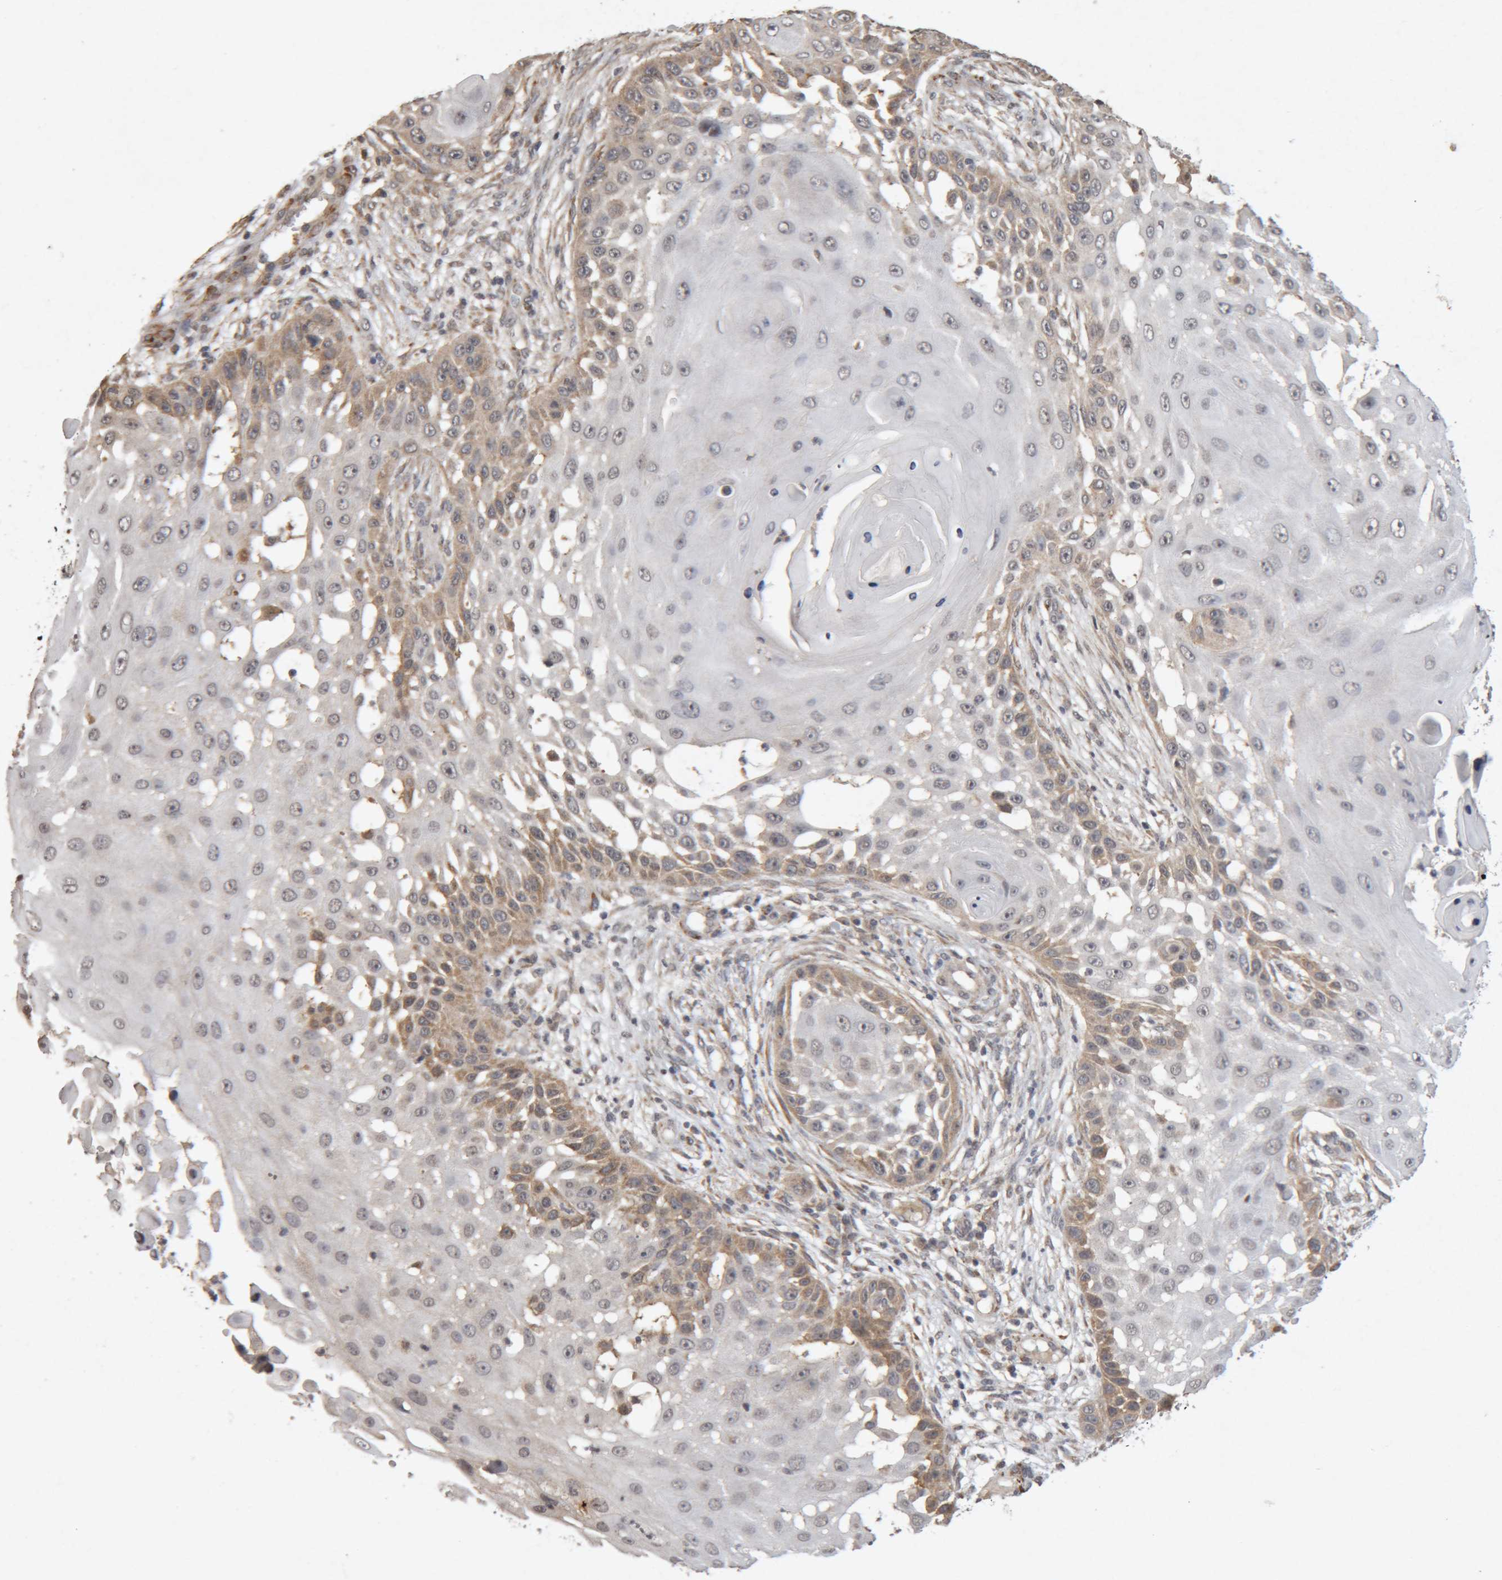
{"staining": {"intensity": "moderate", "quantity": "<25%", "location": "cytoplasmic/membranous"}, "tissue": "skin cancer", "cell_type": "Tumor cells", "image_type": "cancer", "snomed": [{"axis": "morphology", "description": "Squamous cell carcinoma, NOS"}, {"axis": "topography", "description": "Skin"}], "caption": "Skin cancer was stained to show a protein in brown. There is low levels of moderate cytoplasmic/membranous positivity in approximately <25% of tumor cells.", "gene": "MEP1A", "patient": {"sex": "female", "age": 44}}